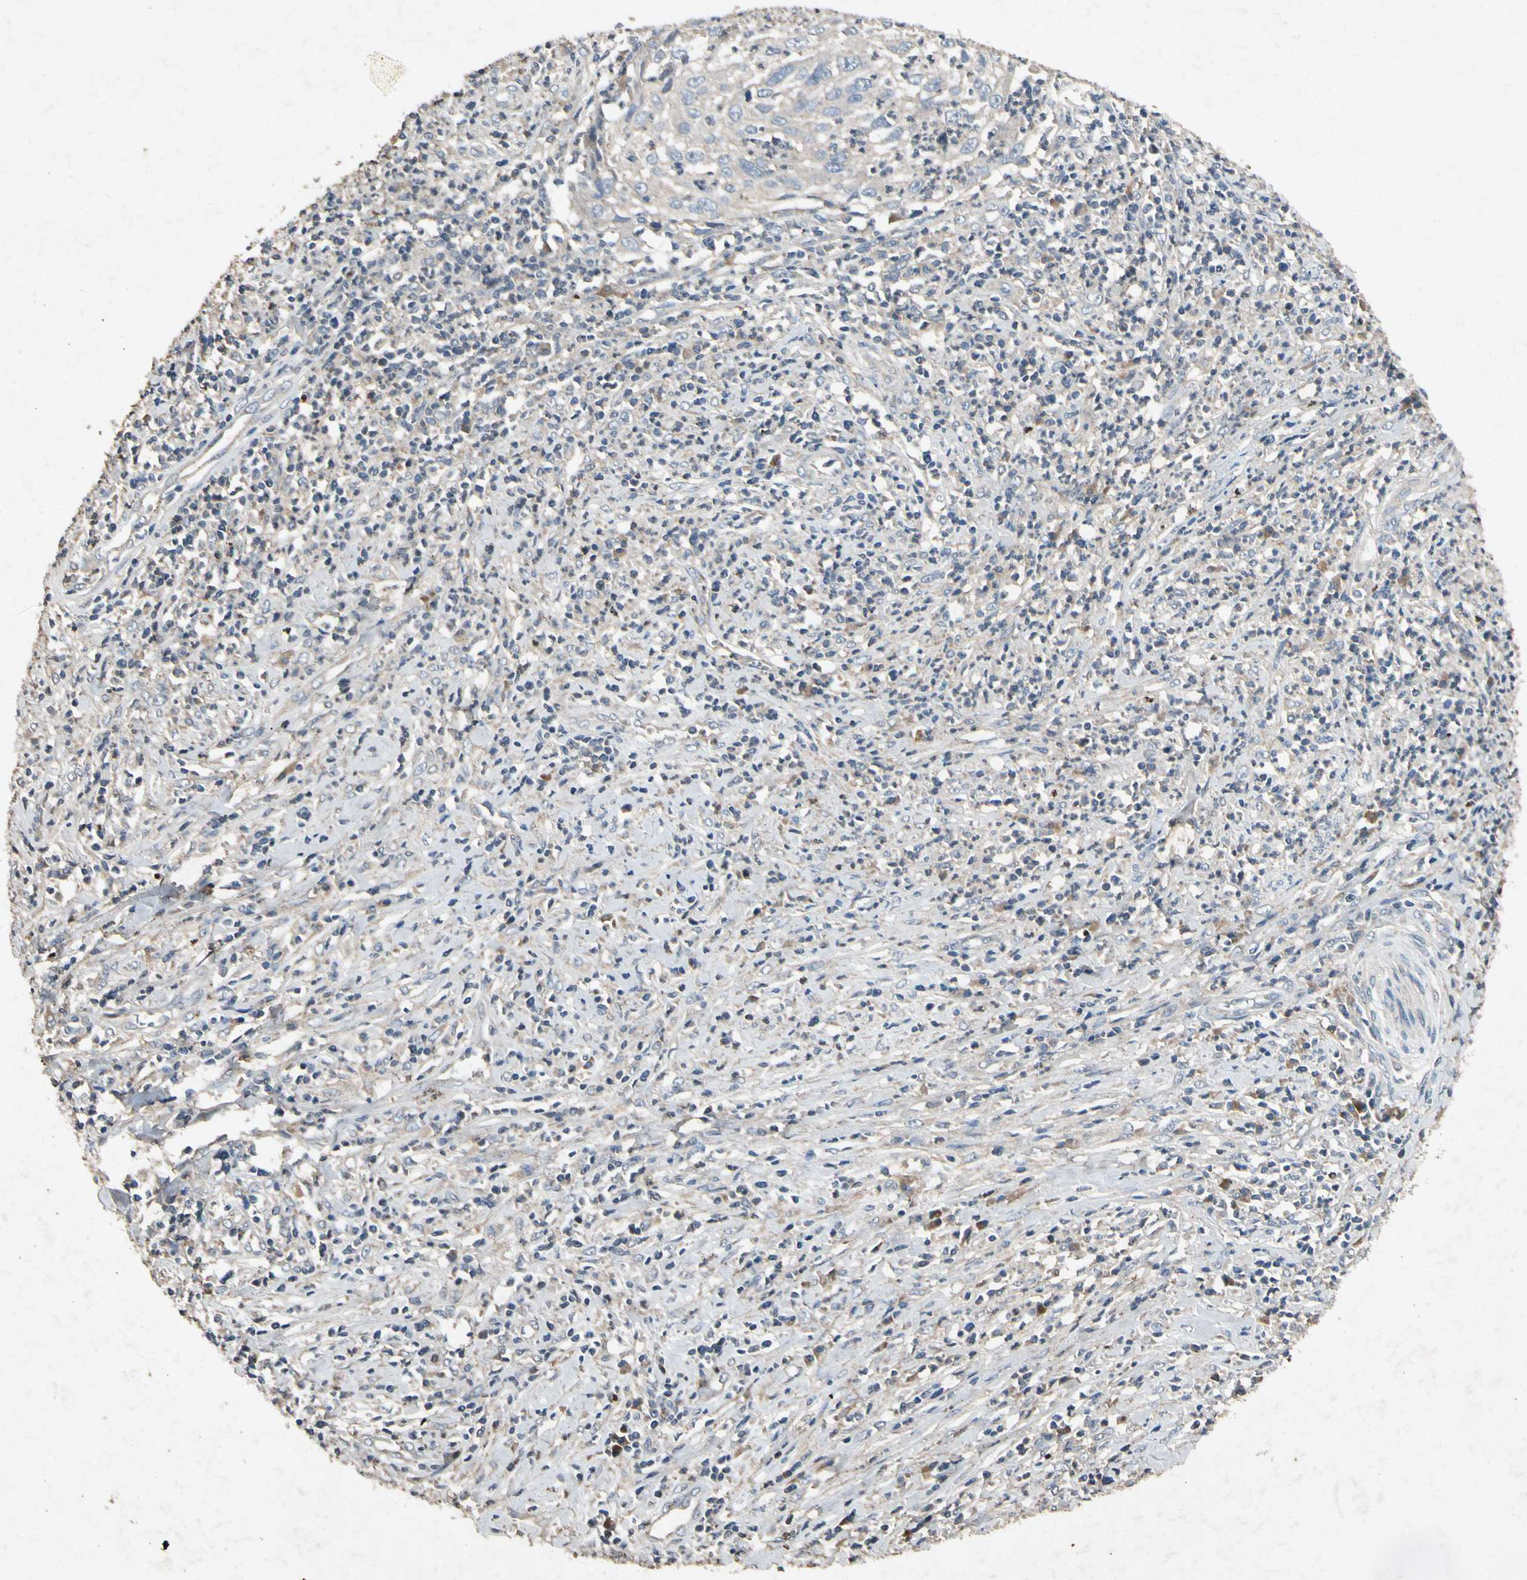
{"staining": {"intensity": "weak", "quantity": "<25%", "location": "cytoplasmic/membranous"}, "tissue": "cervical cancer", "cell_type": "Tumor cells", "image_type": "cancer", "snomed": [{"axis": "morphology", "description": "Squamous cell carcinoma, NOS"}, {"axis": "topography", "description": "Cervix"}], "caption": "This is an immunohistochemistry (IHC) histopathology image of cervical cancer. There is no expression in tumor cells.", "gene": "GPLD1", "patient": {"sex": "female", "age": 32}}